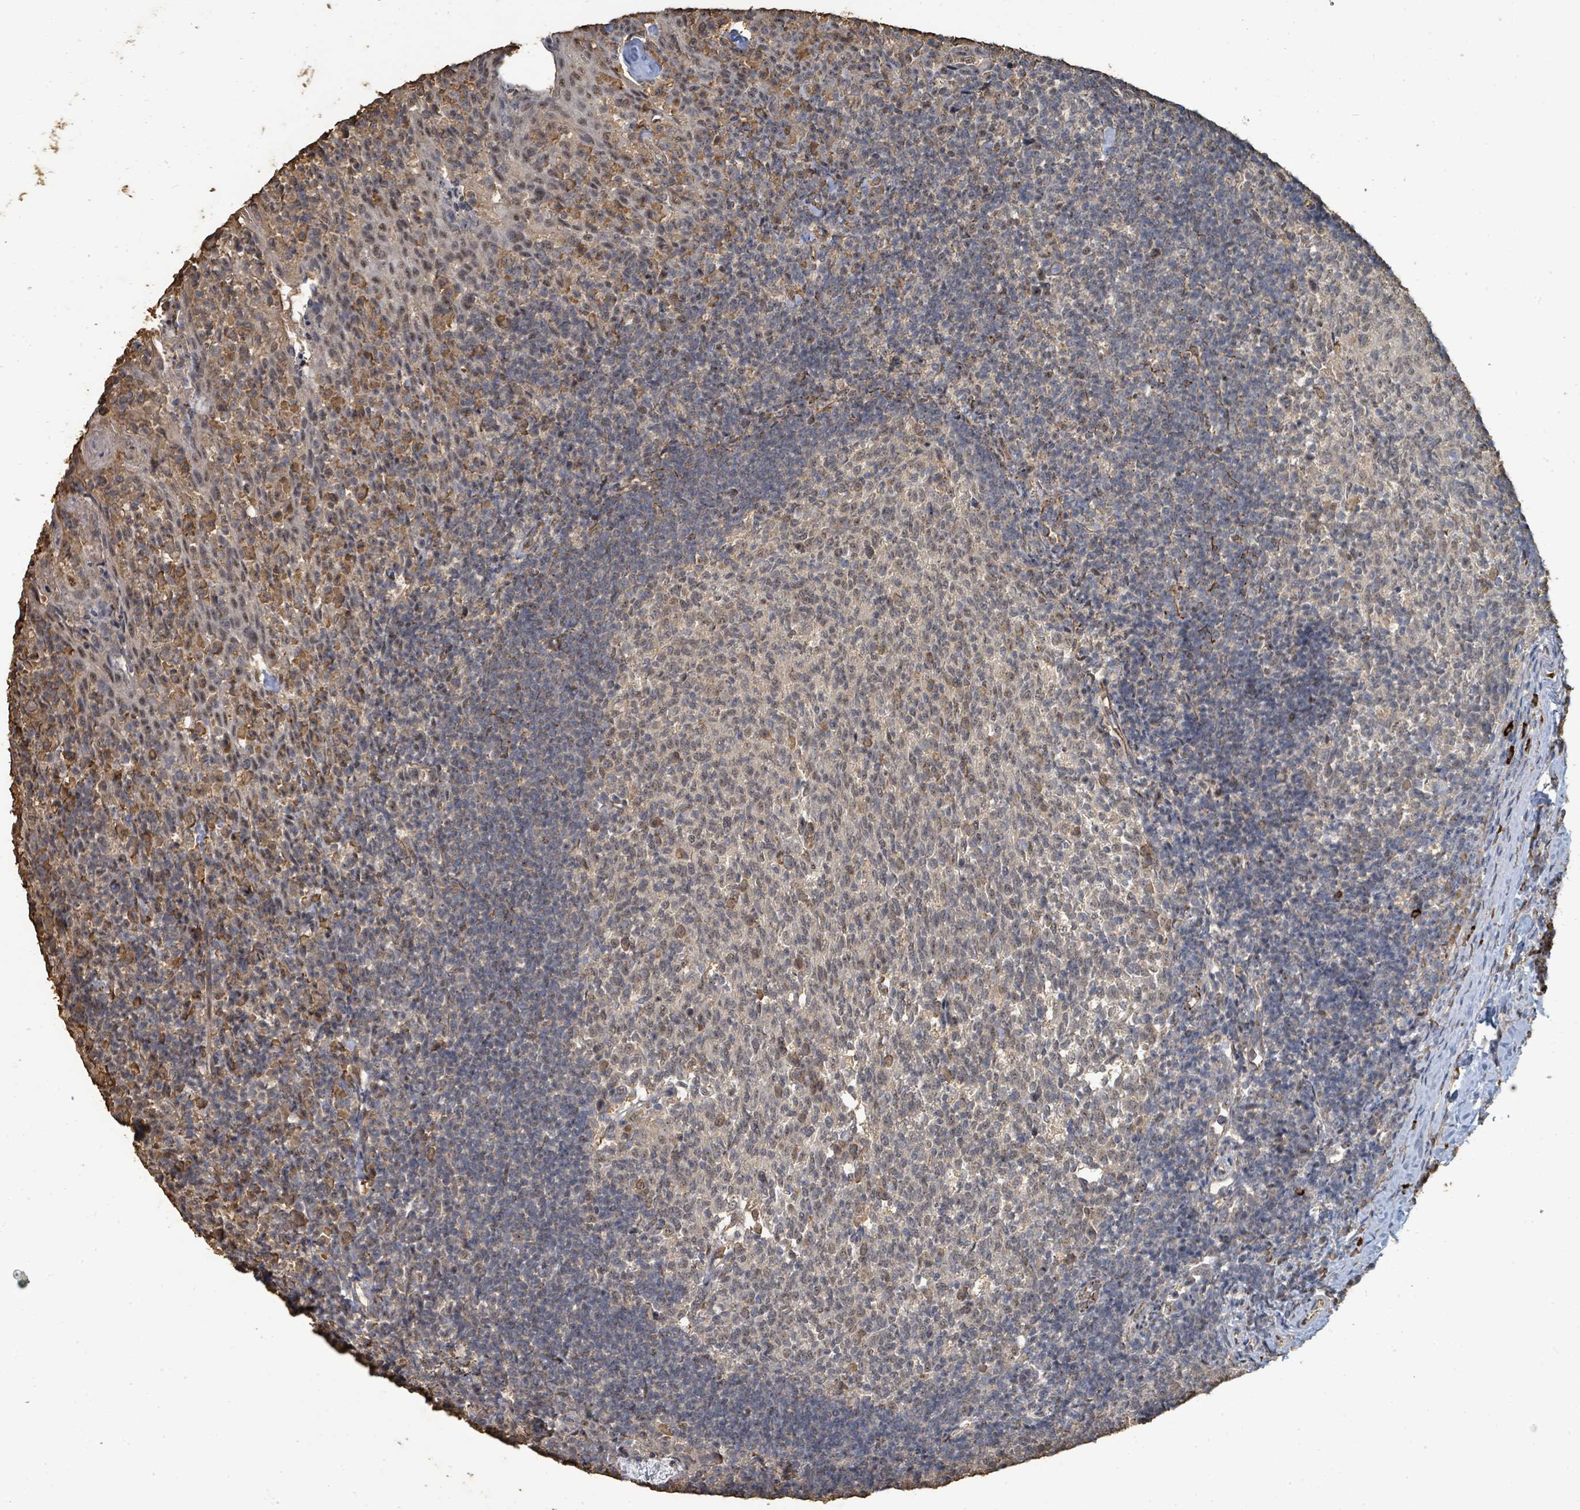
{"staining": {"intensity": "weak", "quantity": "25%-75%", "location": "nuclear"}, "tissue": "tonsil", "cell_type": "Germinal center cells", "image_type": "normal", "snomed": [{"axis": "morphology", "description": "Normal tissue, NOS"}, {"axis": "topography", "description": "Tonsil"}], "caption": "The immunohistochemical stain highlights weak nuclear expression in germinal center cells of normal tonsil.", "gene": "C6orf52", "patient": {"sex": "female", "age": 10}}